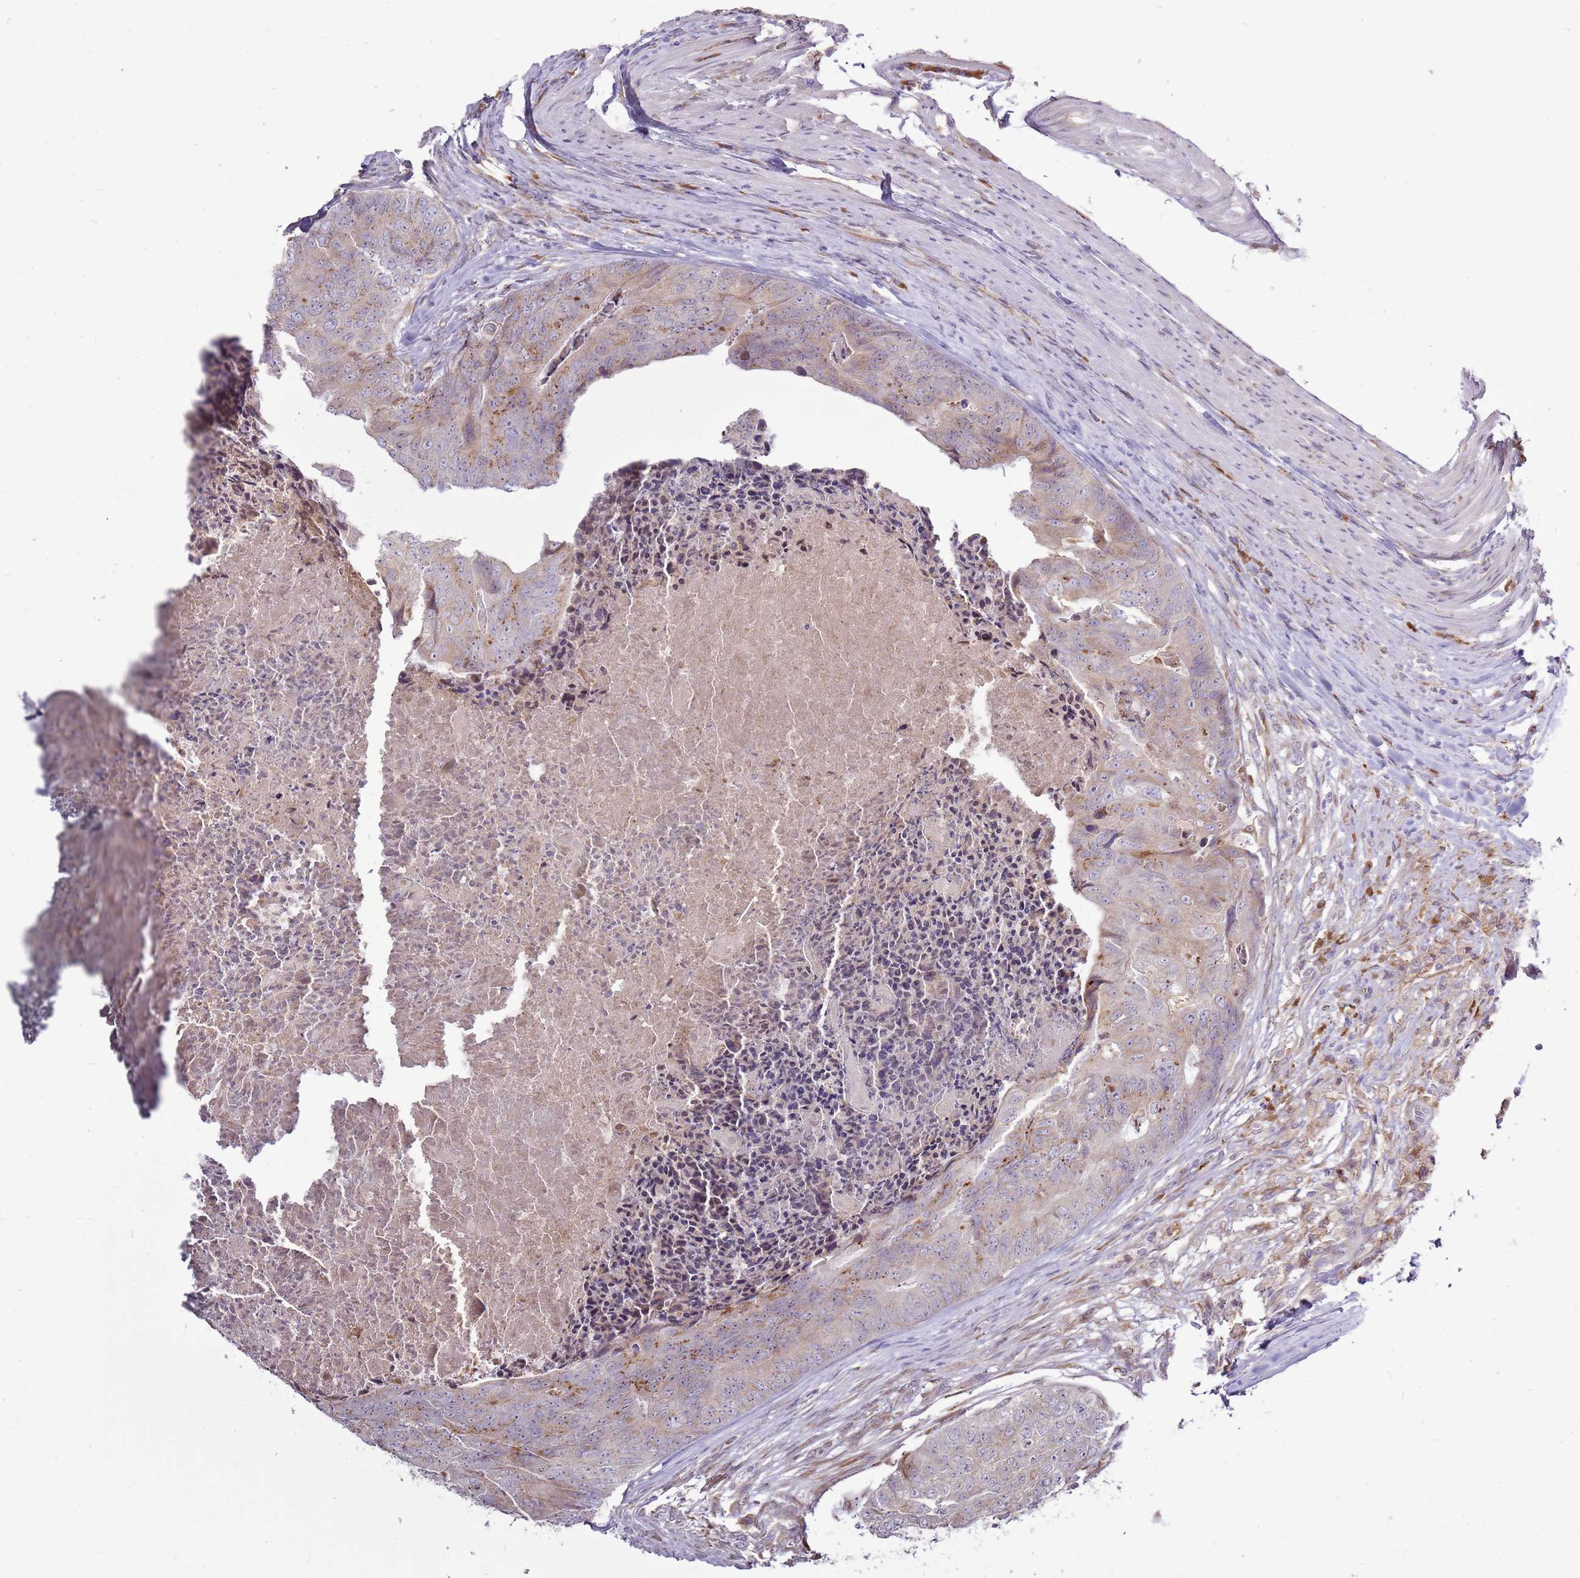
{"staining": {"intensity": "weak", "quantity": "25%-75%", "location": "cytoplasmic/membranous"}, "tissue": "colorectal cancer", "cell_type": "Tumor cells", "image_type": "cancer", "snomed": [{"axis": "morphology", "description": "Adenocarcinoma, NOS"}, {"axis": "topography", "description": "Colon"}], "caption": "The image shows immunohistochemical staining of adenocarcinoma (colorectal). There is weak cytoplasmic/membranous positivity is appreciated in about 25%-75% of tumor cells.", "gene": "TMED10", "patient": {"sex": "female", "age": 67}}